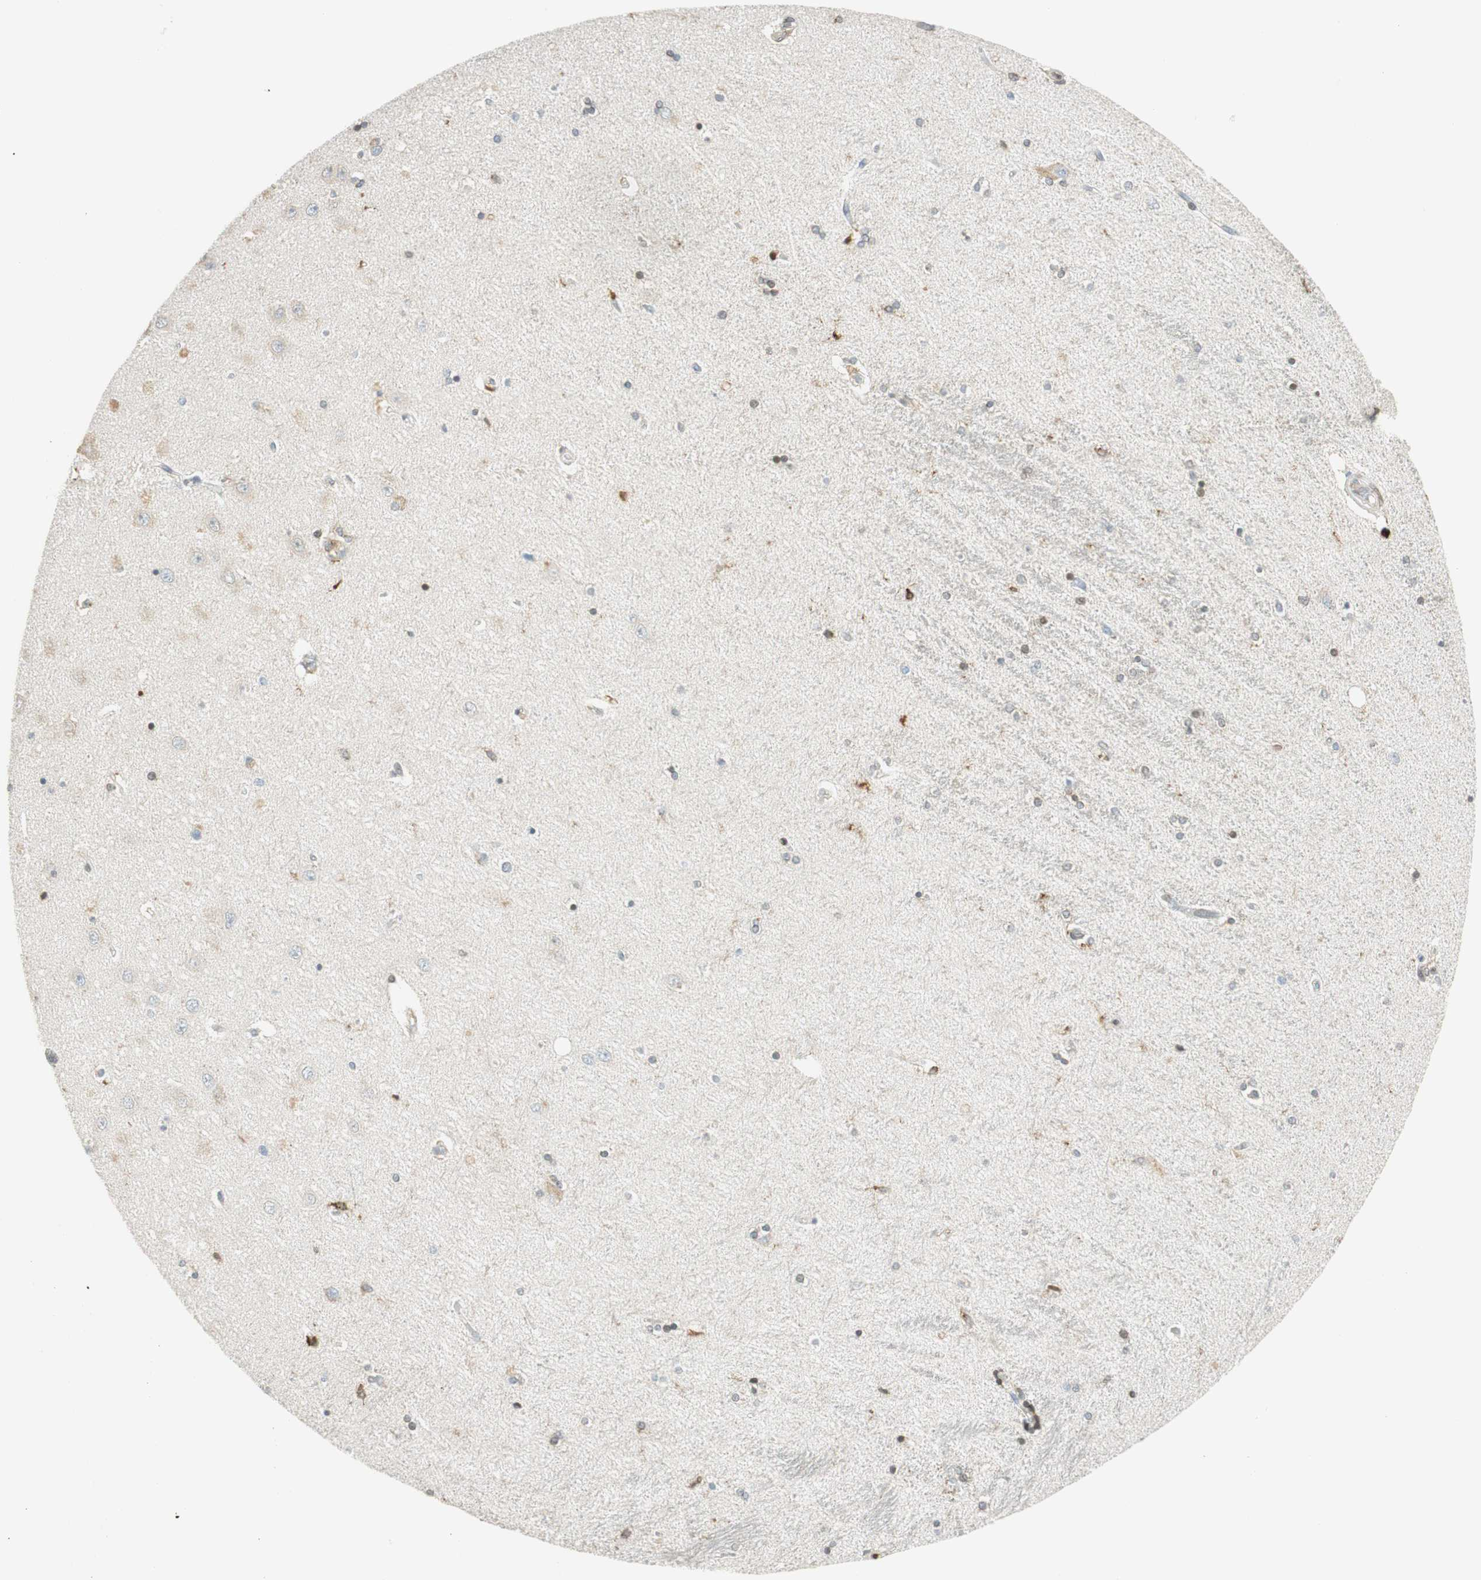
{"staining": {"intensity": "moderate", "quantity": "<25%", "location": "cytoplasmic/membranous"}, "tissue": "hippocampus", "cell_type": "Glial cells", "image_type": "normal", "snomed": [{"axis": "morphology", "description": "Normal tissue, NOS"}, {"axis": "topography", "description": "Hippocampus"}], "caption": "Brown immunohistochemical staining in benign human hippocampus reveals moderate cytoplasmic/membranous positivity in approximately <25% of glial cells. The staining was performed using DAB (3,3'-diaminobenzidine), with brown indicating positive protein expression. Nuclei are stained blue with hematoxylin.", "gene": "TMEM260", "patient": {"sex": "female", "age": 54}}